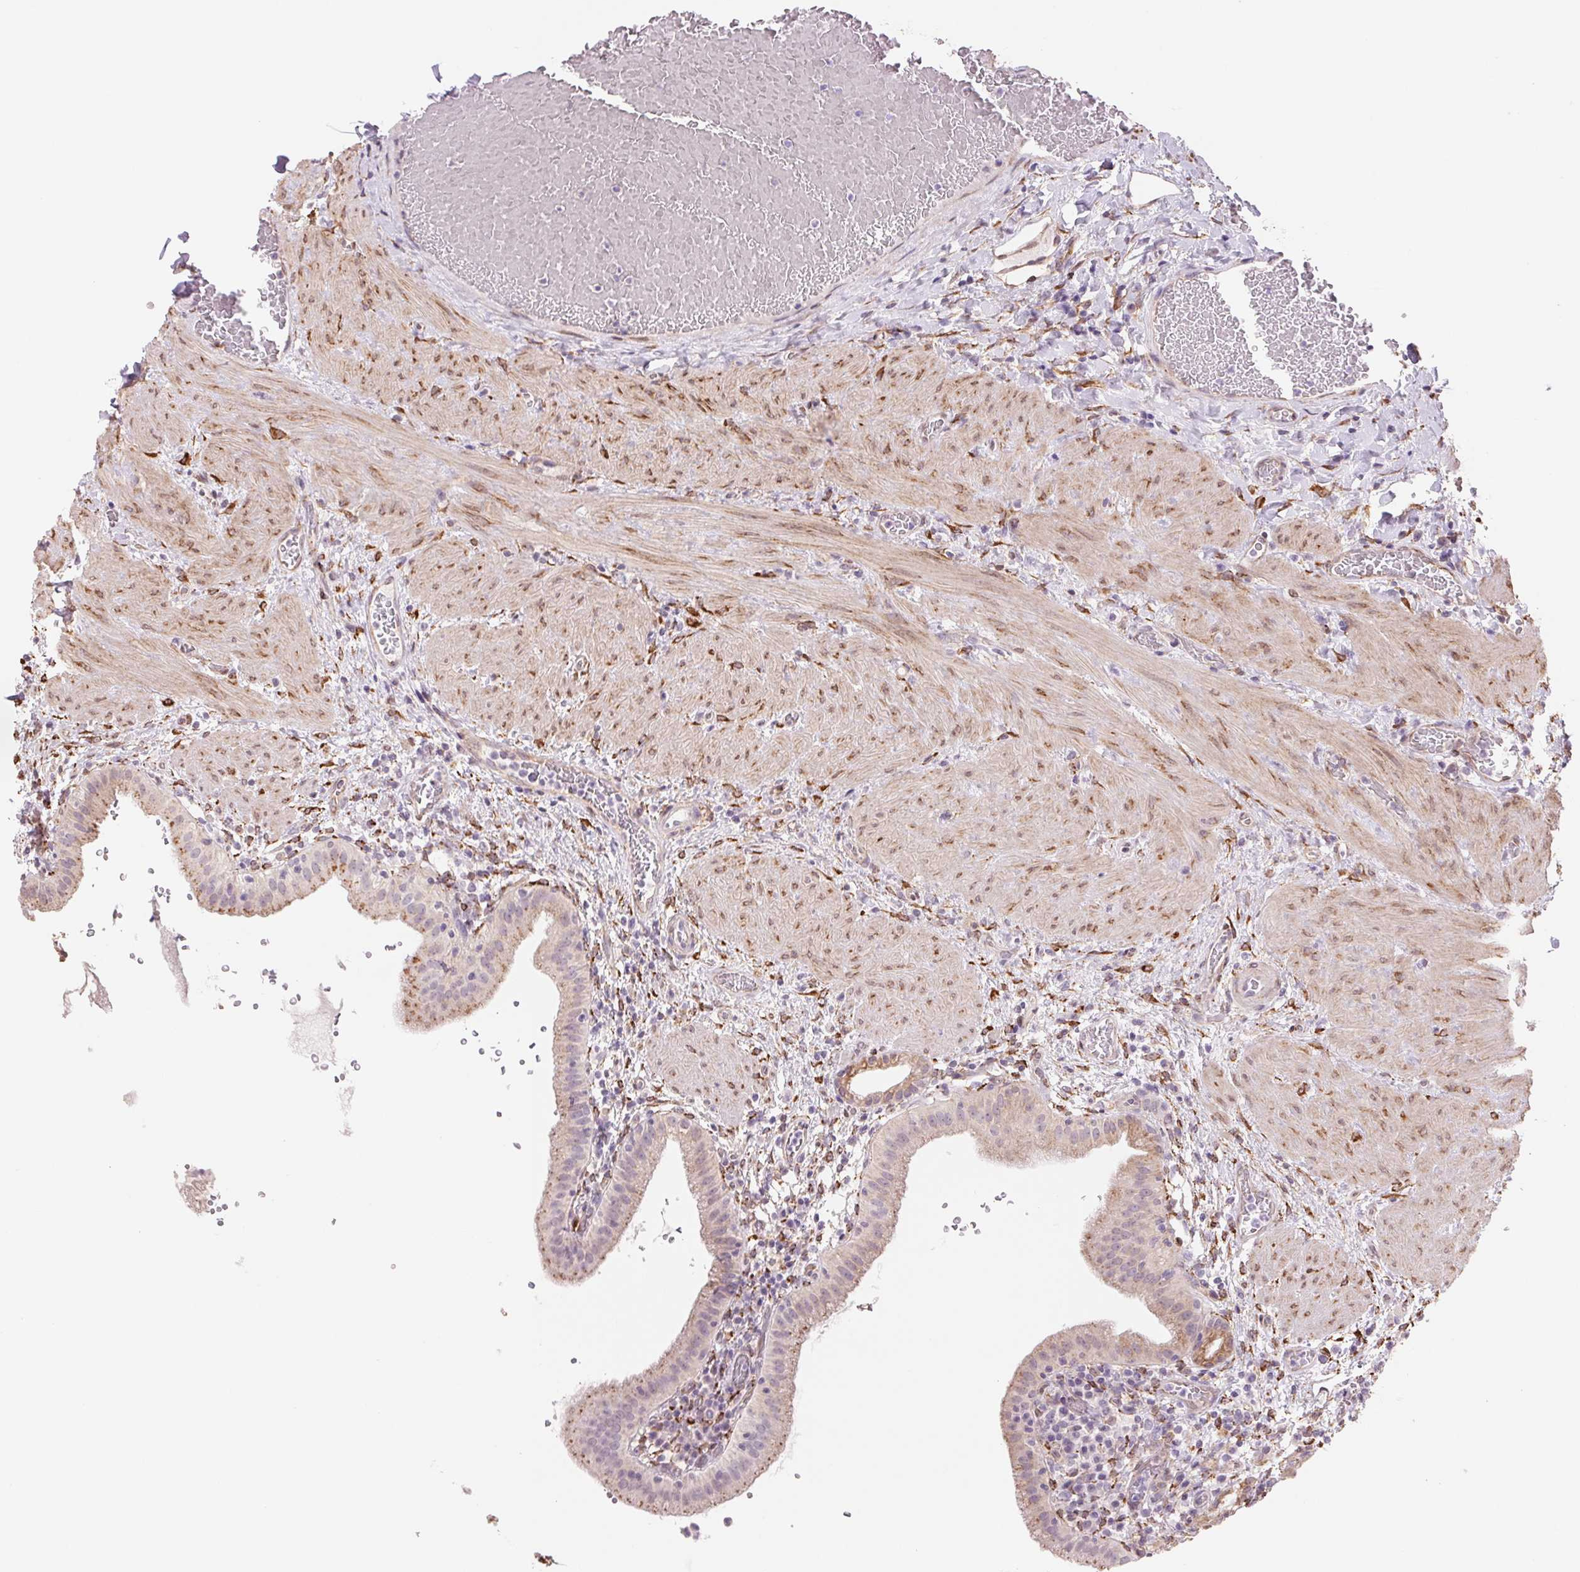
{"staining": {"intensity": "moderate", "quantity": ">75%", "location": "cytoplasmic/membranous"}, "tissue": "gallbladder", "cell_type": "Glandular cells", "image_type": "normal", "snomed": [{"axis": "morphology", "description": "Normal tissue, NOS"}, {"axis": "topography", "description": "Gallbladder"}], "caption": "Gallbladder stained with DAB immunohistochemistry exhibits medium levels of moderate cytoplasmic/membranous positivity in about >75% of glandular cells.", "gene": "FKBP10", "patient": {"sex": "male", "age": 26}}